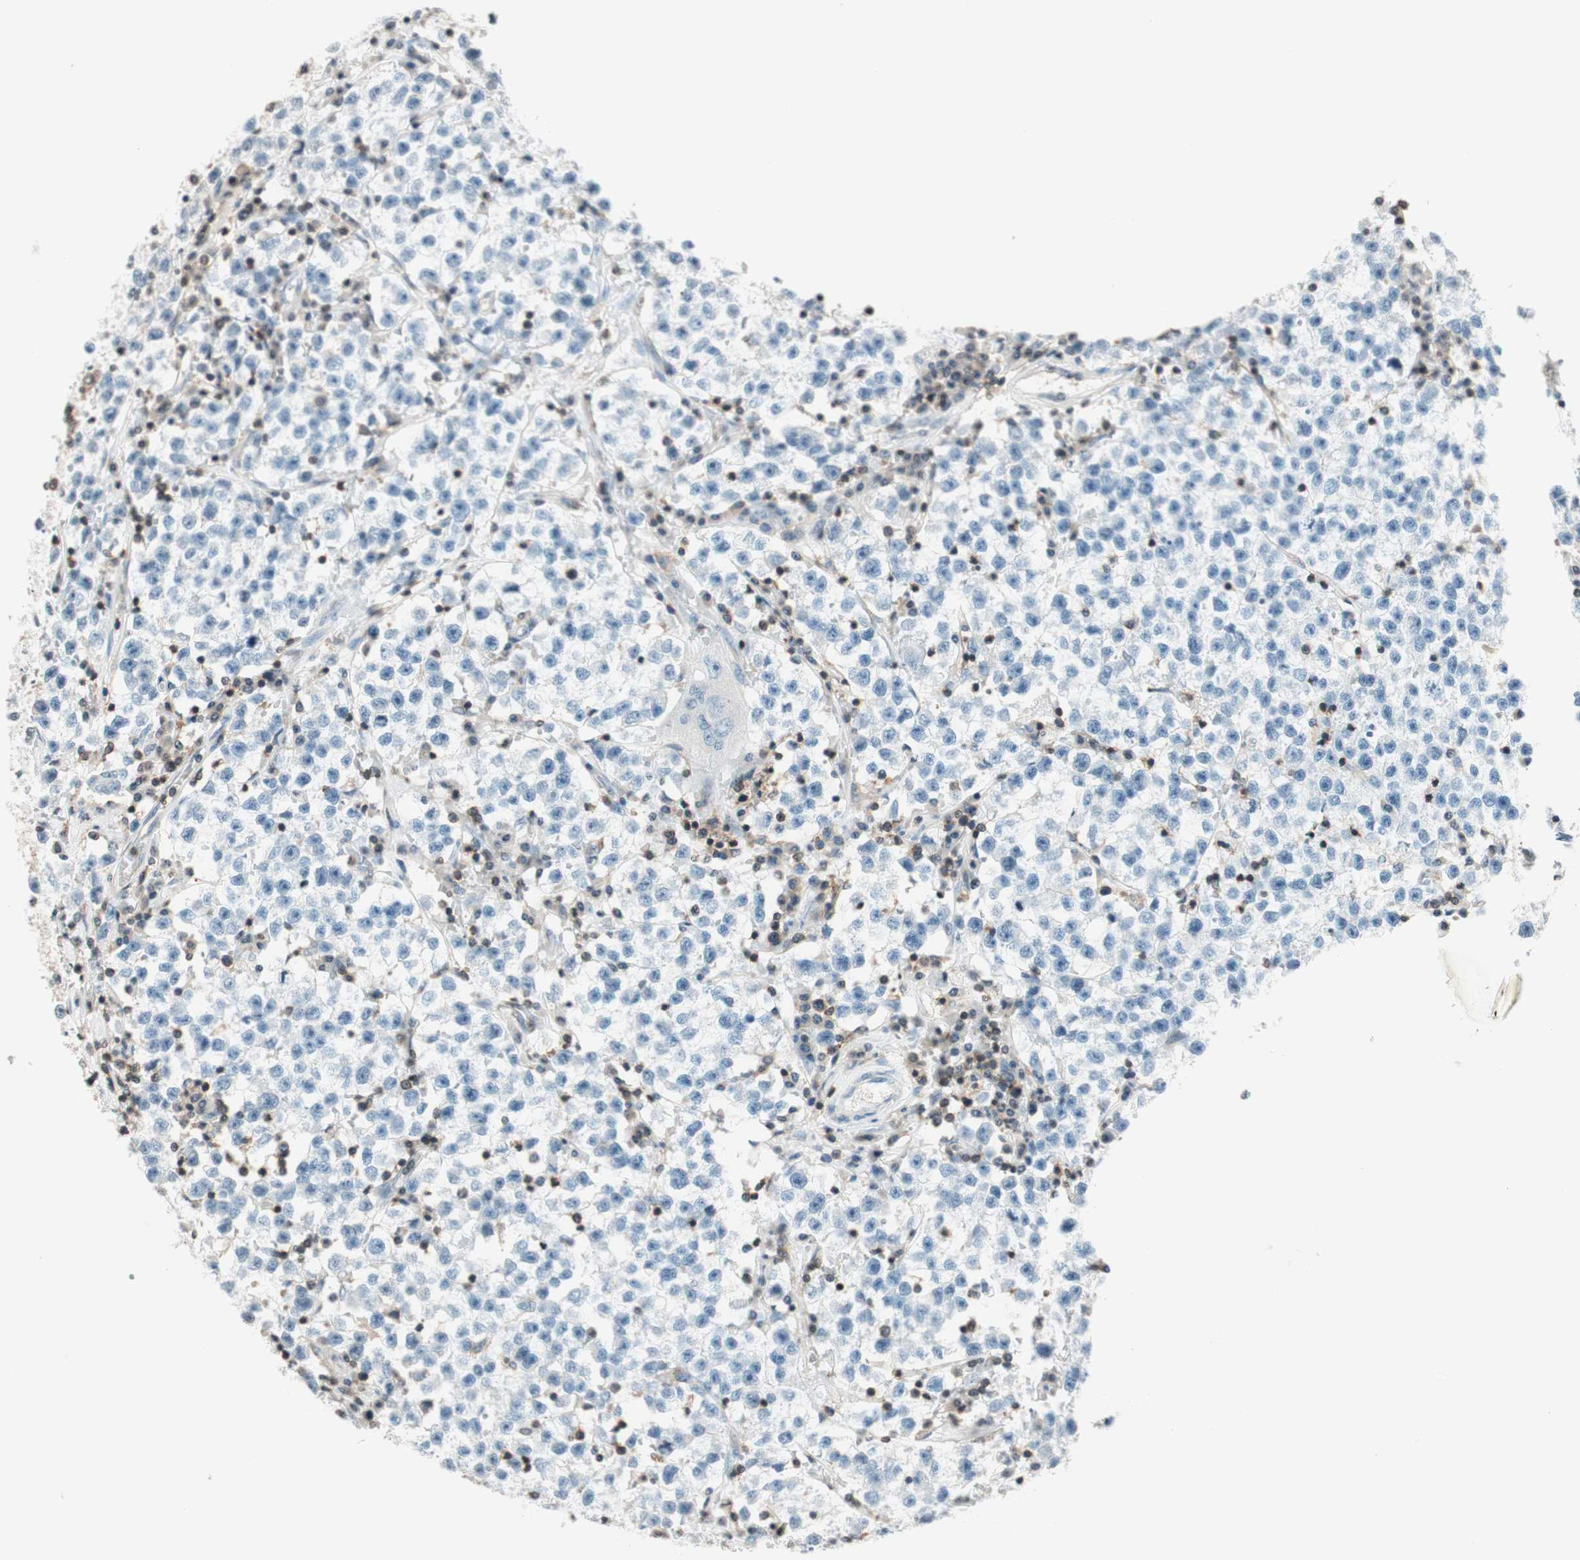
{"staining": {"intensity": "negative", "quantity": "none", "location": "none"}, "tissue": "testis cancer", "cell_type": "Tumor cells", "image_type": "cancer", "snomed": [{"axis": "morphology", "description": "Seminoma, NOS"}, {"axis": "topography", "description": "Testis"}], "caption": "The immunohistochemistry (IHC) micrograph has no significant expression in tumor cells of seminoma (testis) tissue. (Immunohistochemistry, brightfield microscopy, high magnification).", "gene": "WIPF1", "patient": {"sex": "male", "age": 22}}